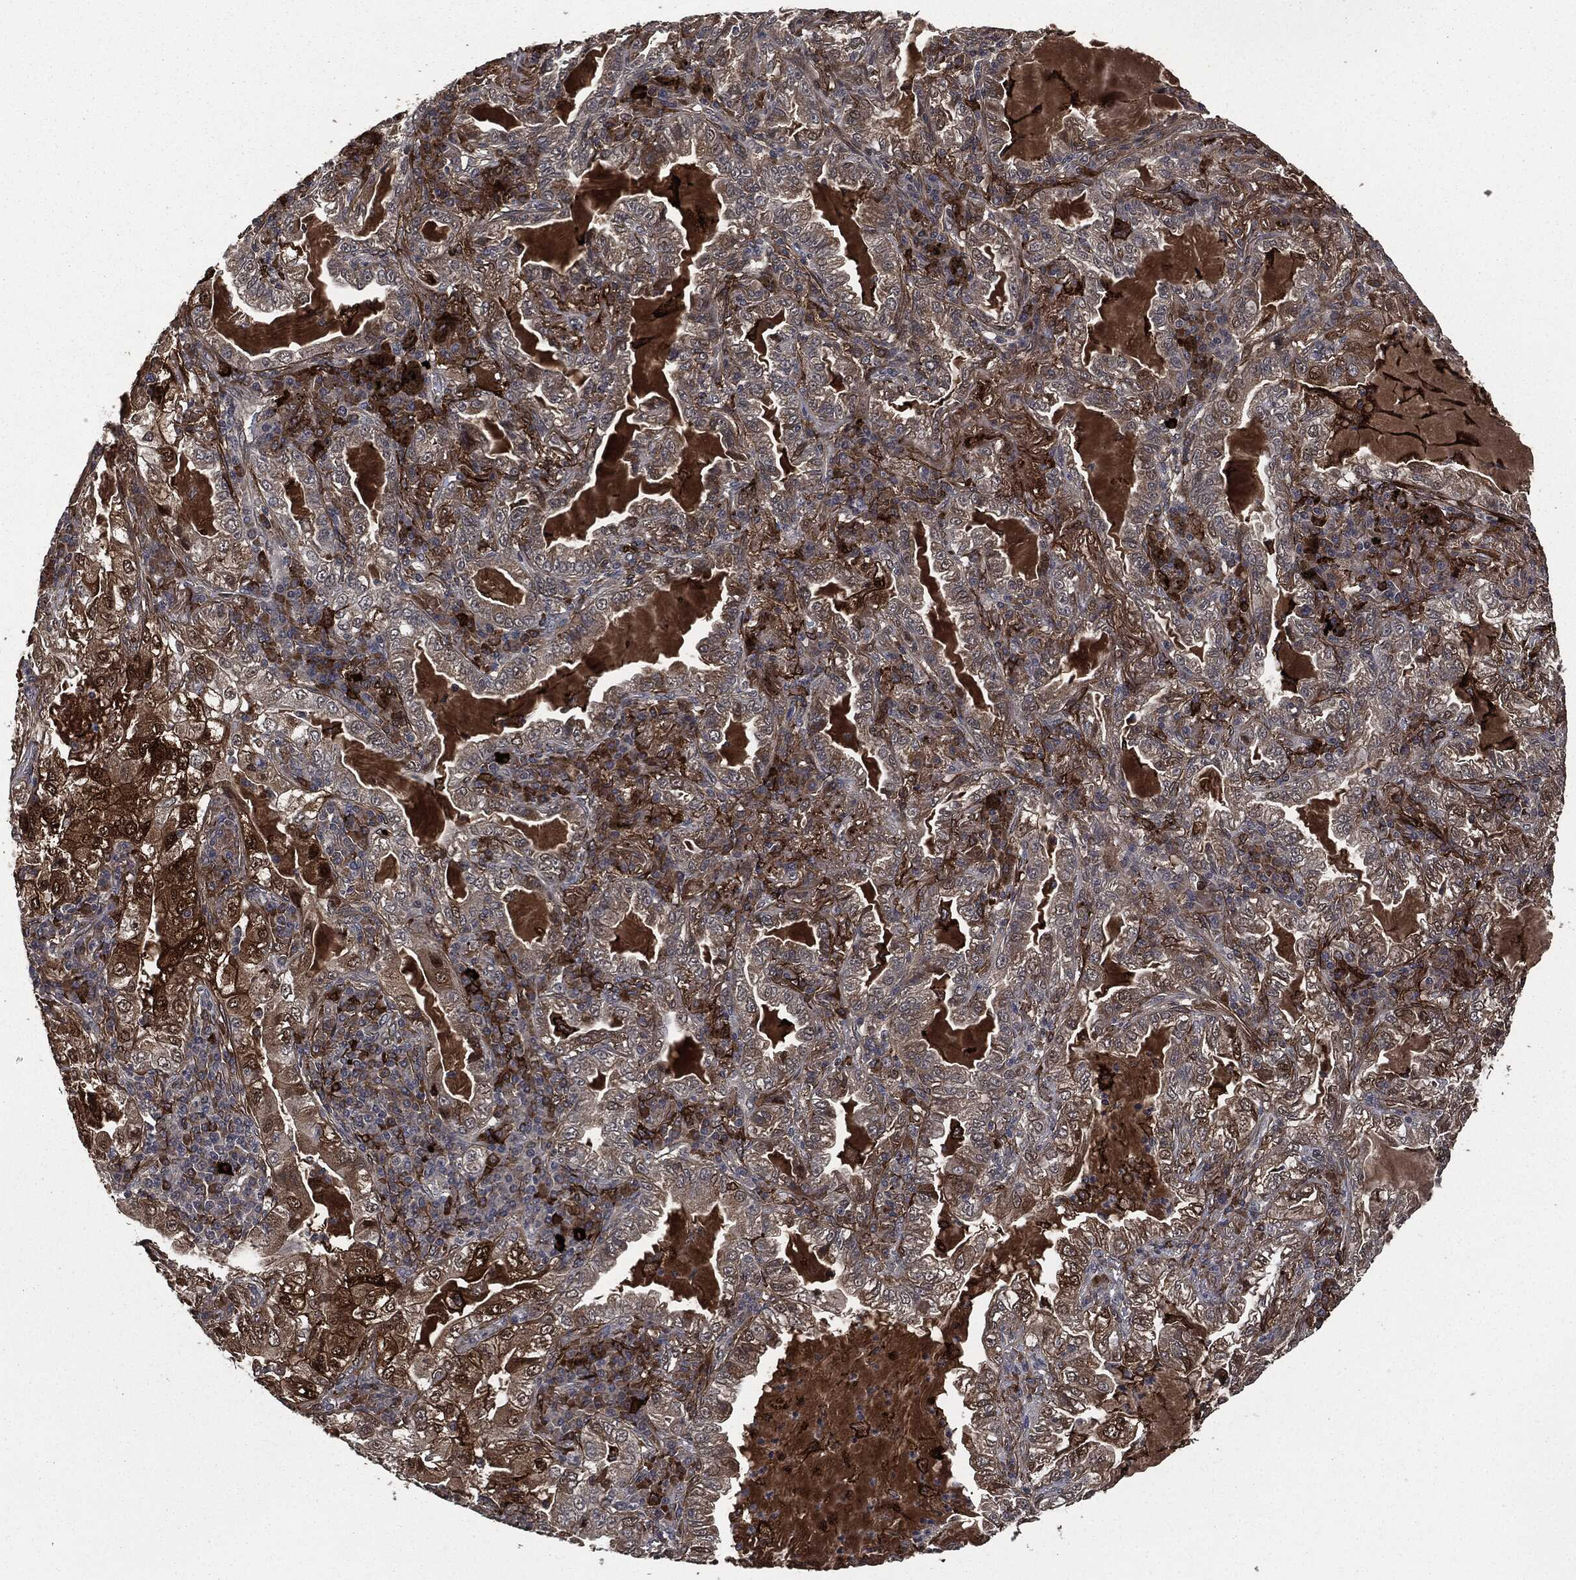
{"staining": {"intensity": "moderate", "quantity": ">75%", "location": "cytoplasmic/membranous"}, "tissue": "lung cancer", "cell_type": "Tumor cells", "image_type": "cancer", "snomed": [{"axis": "morphology", "description": "Adenocarcinoma, NOS"}, {"axis": "topography", "description": "Lung"}], "caption": "Immunohistochemistry (IHC) photomicrograph of lung adenocarcinoma stained for a protein (brown), which shows medium levels of moderate cytoplasmic/membranous positivity in about >75% of tumor cells.", "gene": "CRABP2", "patient": {"sex": "female", "age": 73}}